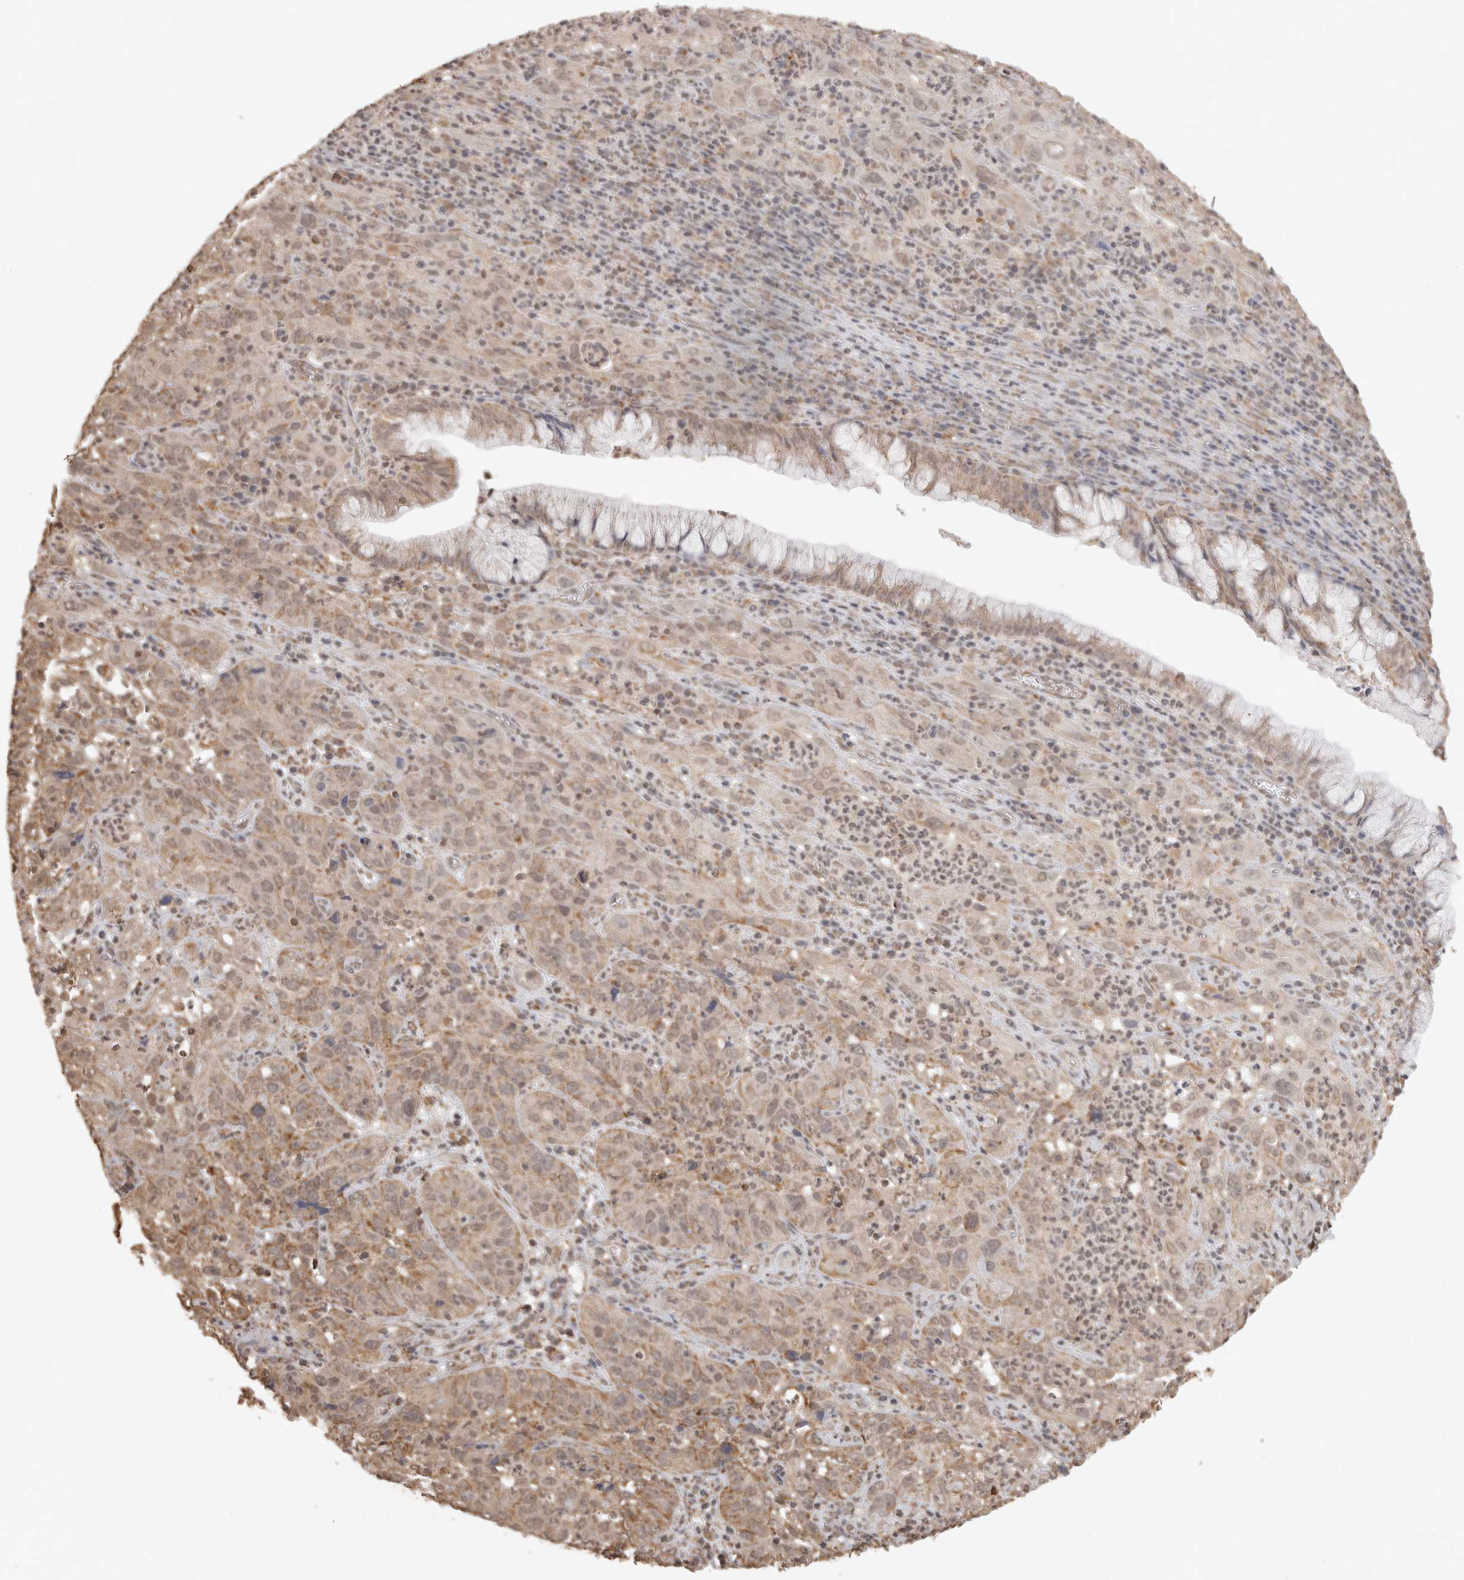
{"staining": {"intensity": "weak", "quantity": ">75%", "location": "cytoplasmic/membranous,nuclear"}, "tissue": "cervical cancer", "cell_type": "Tumor cells", "image_type": "cancer", "snomed": [{"axis": "morphology", "description": "Squamous cell carcinoma, NOS"}, {"axis": "topography", "description": "Cervix"}], "caption": "IHC staining of cervical squamous cell carcinoma, which shows low levels of weak cytoplasmic/membranous and nuclear positivity in about >75% of tumor cells indicating weak cytoplasmic/membranous and nuclear protein expression. The staining was performed using DAB (brown) for protein detection and nuclei were counterstained in hematoxylin (blue).", "gene": "BNIP3L", "patient": {"sex": "female", "age": 32}}